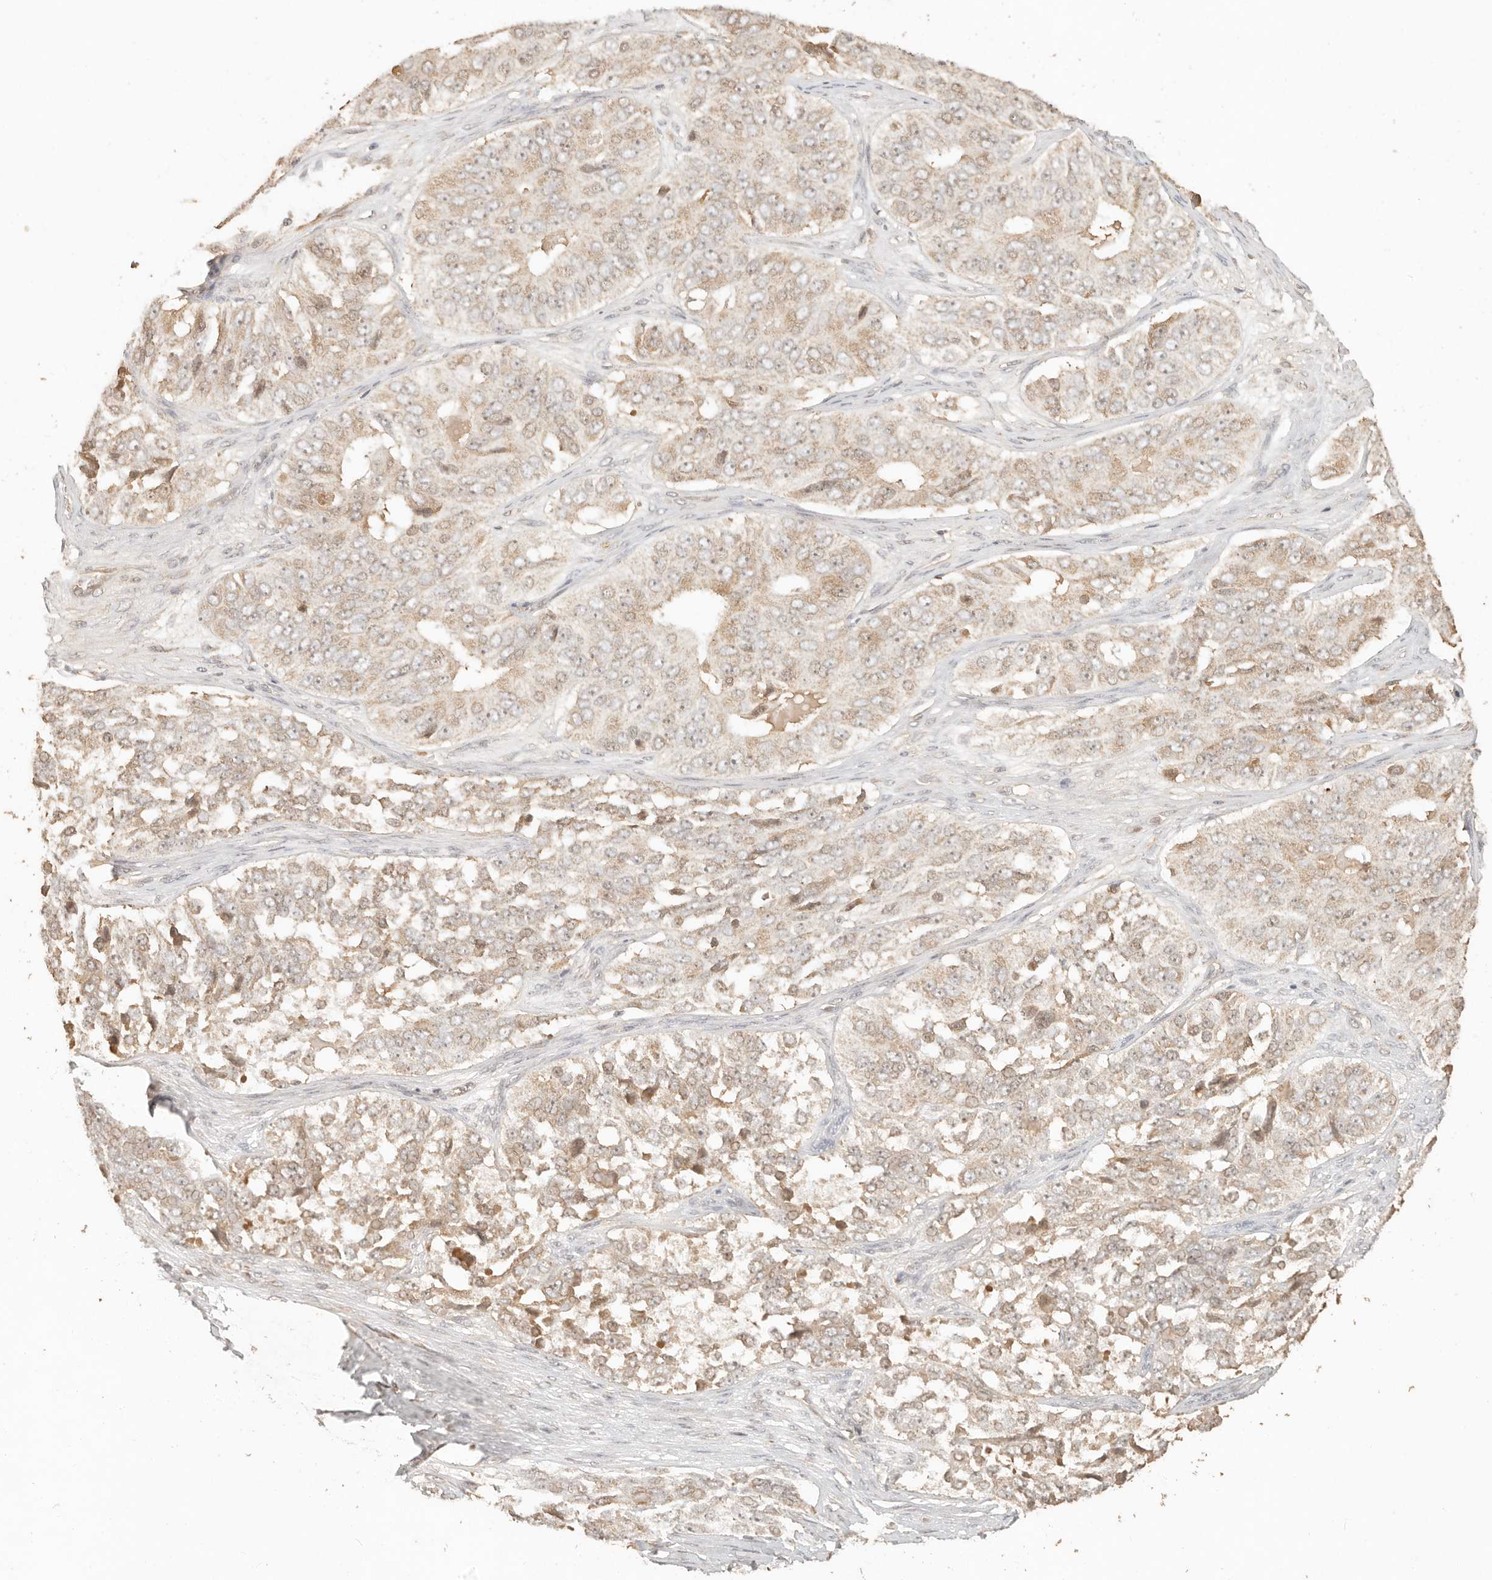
{"staining": {"intensity": "weak", "quantity": ">75%", "location": "cytoplasmic/membranous"}, "tissue": "ovarian cancer", "cell_type": "Tumor cells", "image_type": "cancer", "snomed": [{"axis": "morphology", "description": "Carcinoma, endometroid"}, {"axis": "topography", "description": "Ovary"}], "caption": "Protein staining by immunohistochemistry shows weak cytoplasmic/membranous expression in about >75% of tumor cells in ovarian cancer.", "gene": "INTS11", "patient": {"sex": "female", "age": 51}}